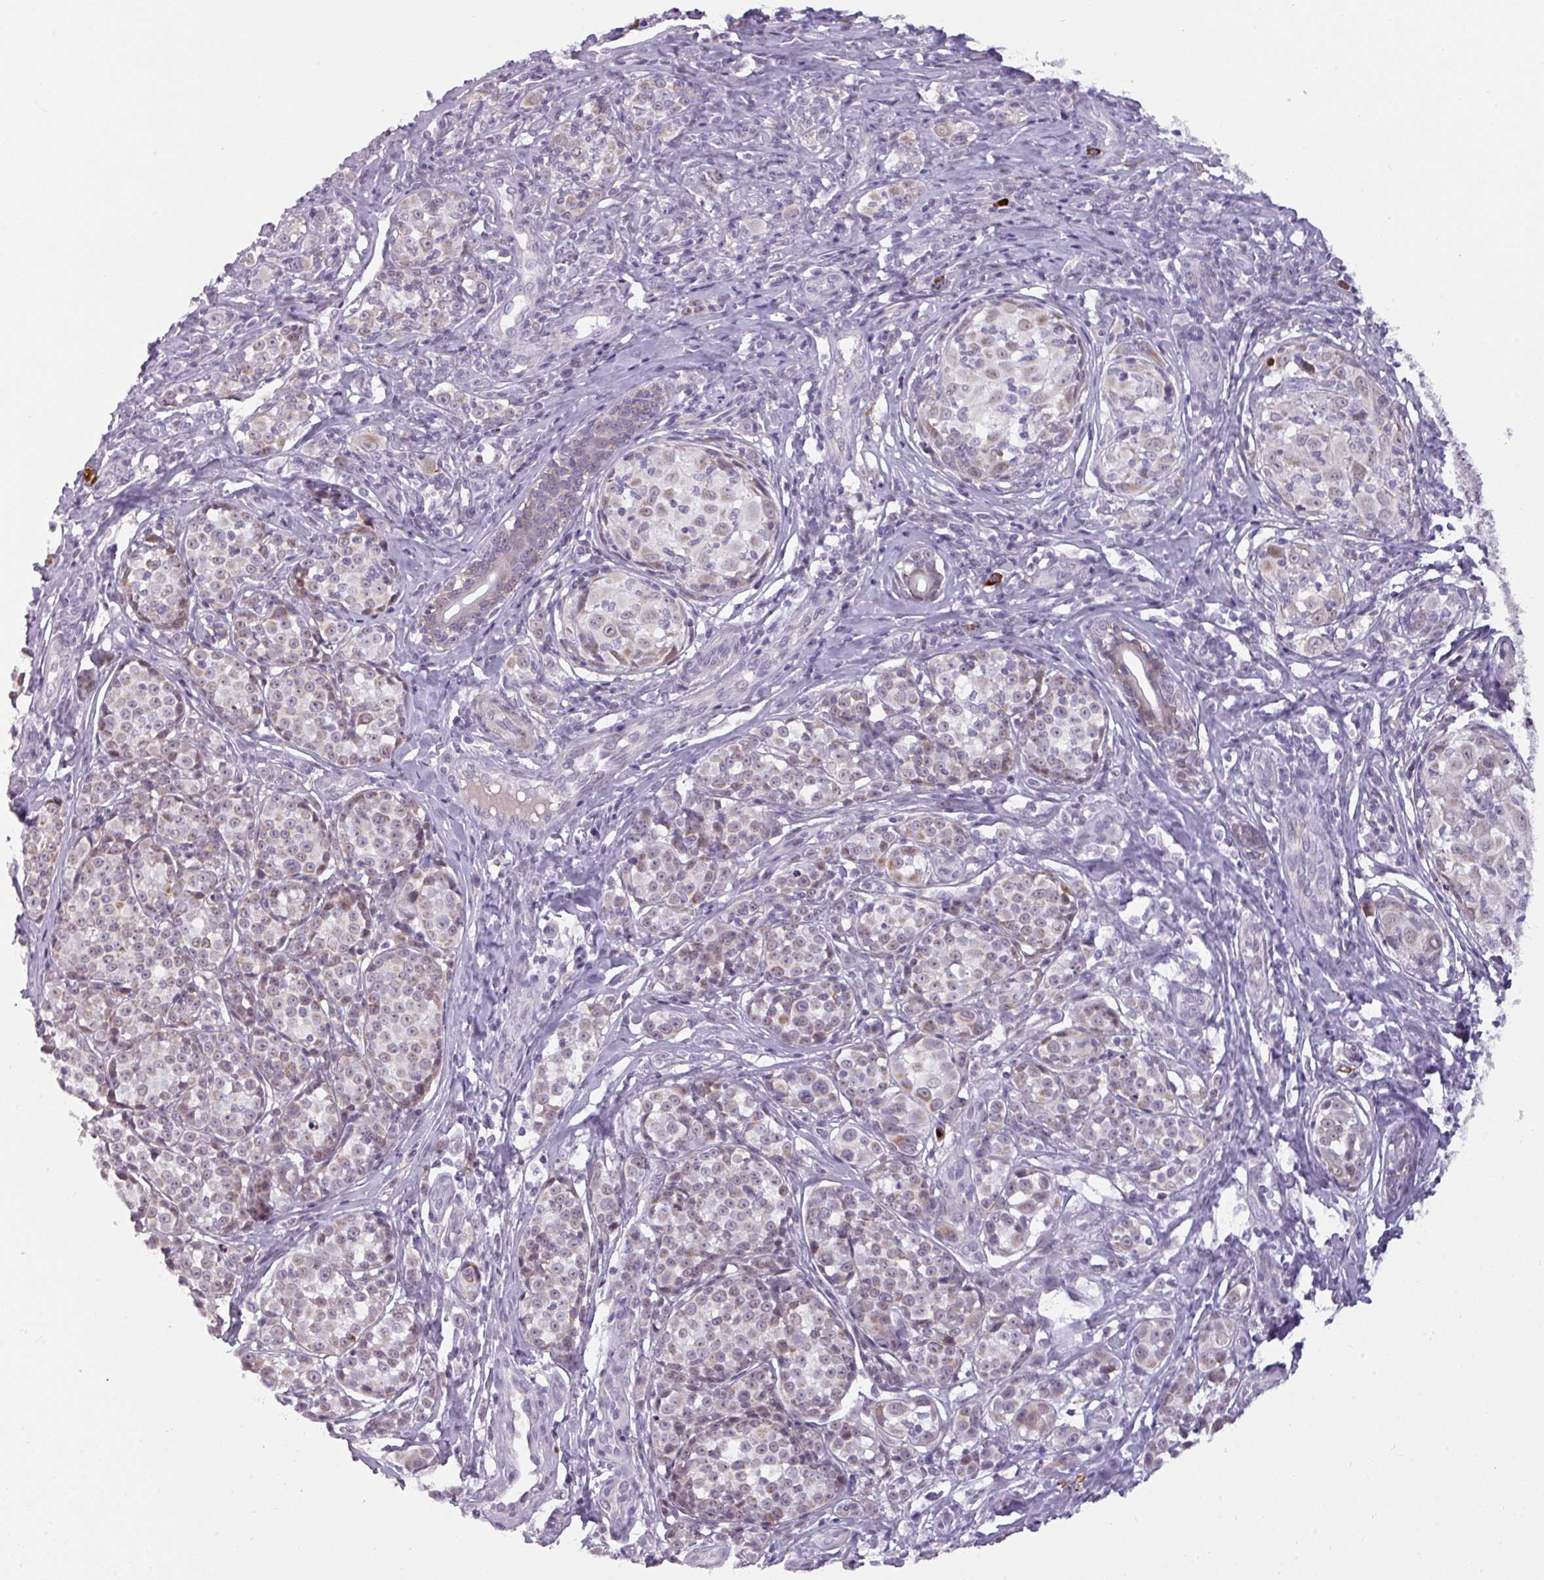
{"staining": {"intensity": "moderate", "quantity": "25%-75%", "location": "cytoplasmic/membranous"}, "tissue": "melanoma", "cell_type": "Tumor cells", "image_type": "cancer", "snomed": [{"axis": "morphology", "description": "Malignant melanoma, NOS"}, {"axis": "topography", "description": "Skin"}], "caption": "A histopathology image of human malignant melanoma stained for a protein shows moderate cytoplasmic/membranous brown staining in tumor cells. The staining was performed using DAB to visualize the protein expression in brown, while the nuclei were stained in blue with hematoxylin (Magnification: 20x).", "gene": "C2orf68", "patient": {"sex": "female", "age": 35}}